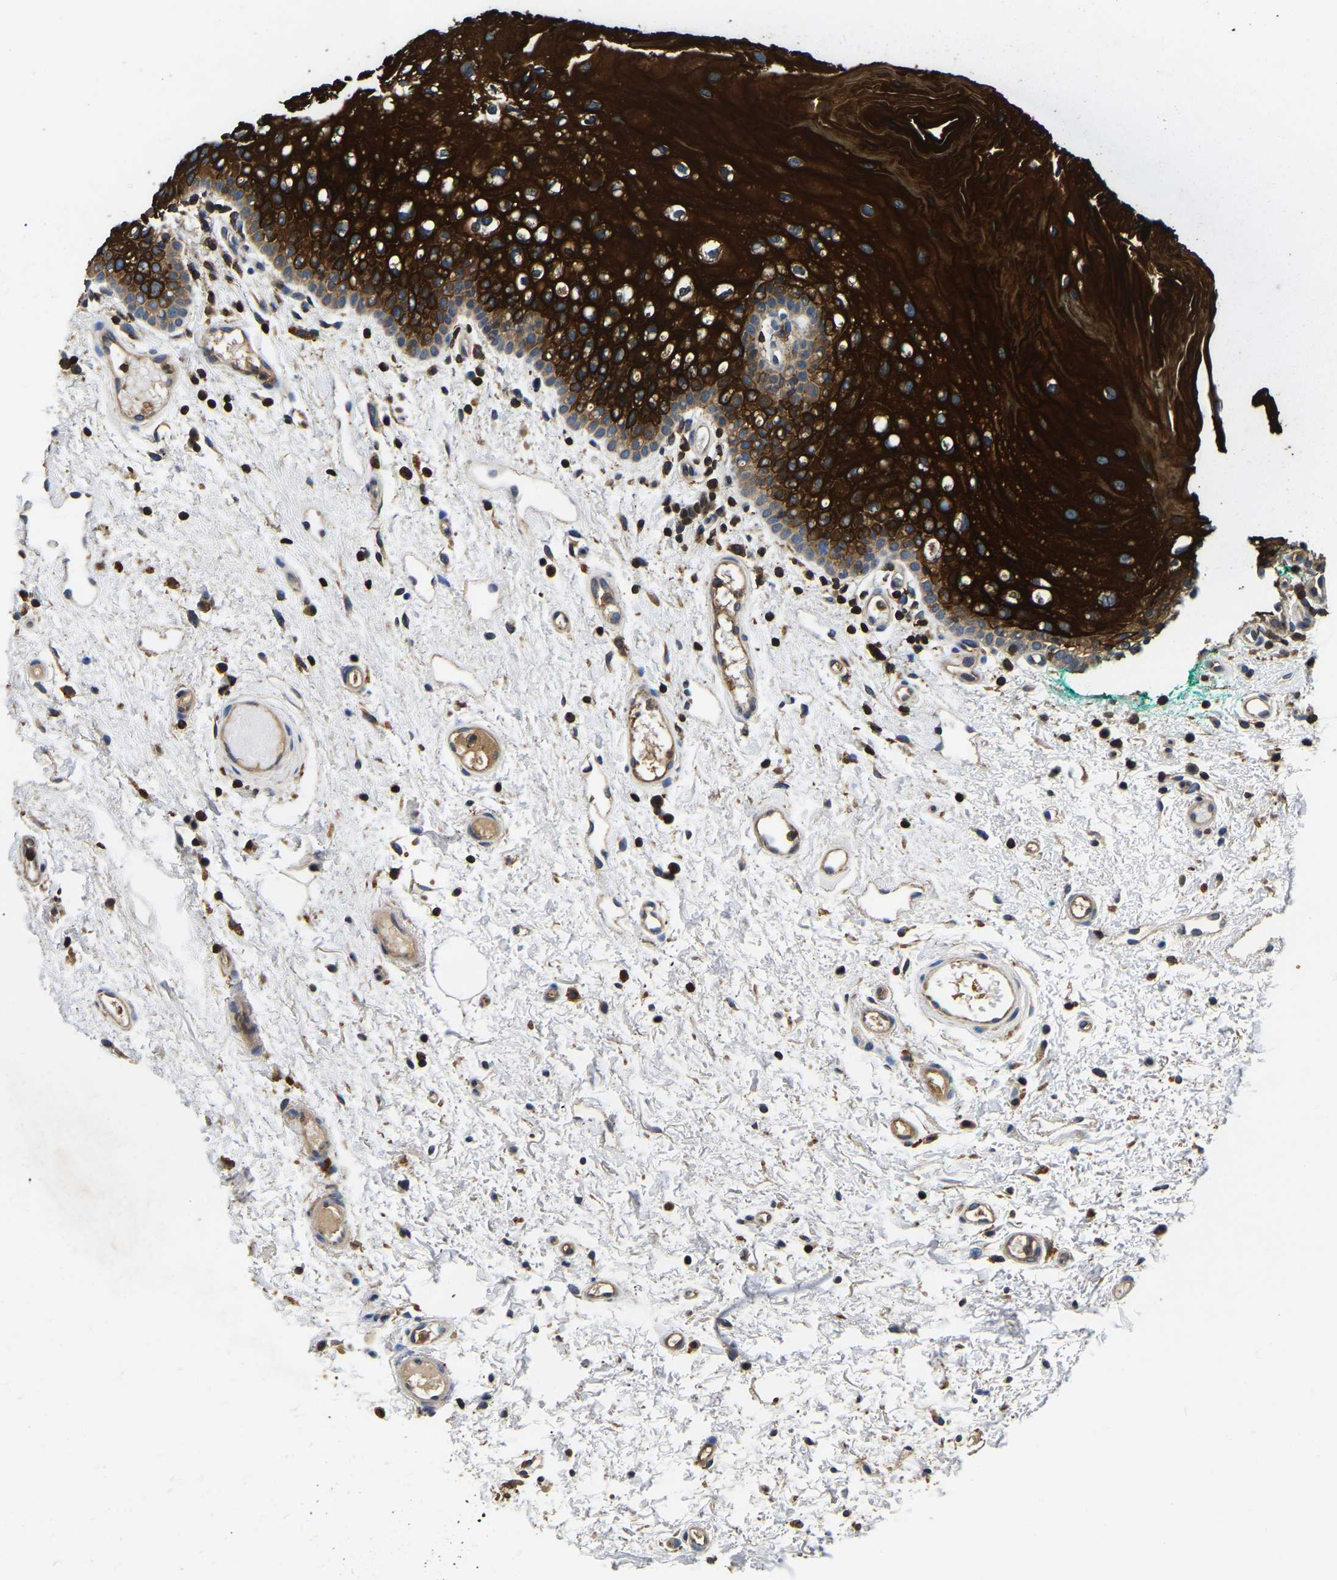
{"staining": {"intensity": "strong", "quantity": ">75%", "location": "cytoplasmic/membranous"}, "tissue": "oral mucosa", "cell_type": "Squamous epithelial cells", "image_type": "normal", "snomed": [{"axis": "morphology", "description": "Normal tissue, NOS"}, {"axis": "morphology", "description": "Squamous cell carcinoma, NOS"}, {"axis": "topography", "description": "Oral tissue"}, {"axis": "topography", "description": "Salivary gland"}, {"axis": "topography", "description": "Head-Neck"}], "caption": "IHC photomicrograph of benign human oral mucosa stained for a protein (brown), which displays high levels of strong cytoplasmic/membranous expression in about >75% of squamous epithelial cells.", "gene": "SMPD2", "patient": {"sex": "female", "age": 62}}